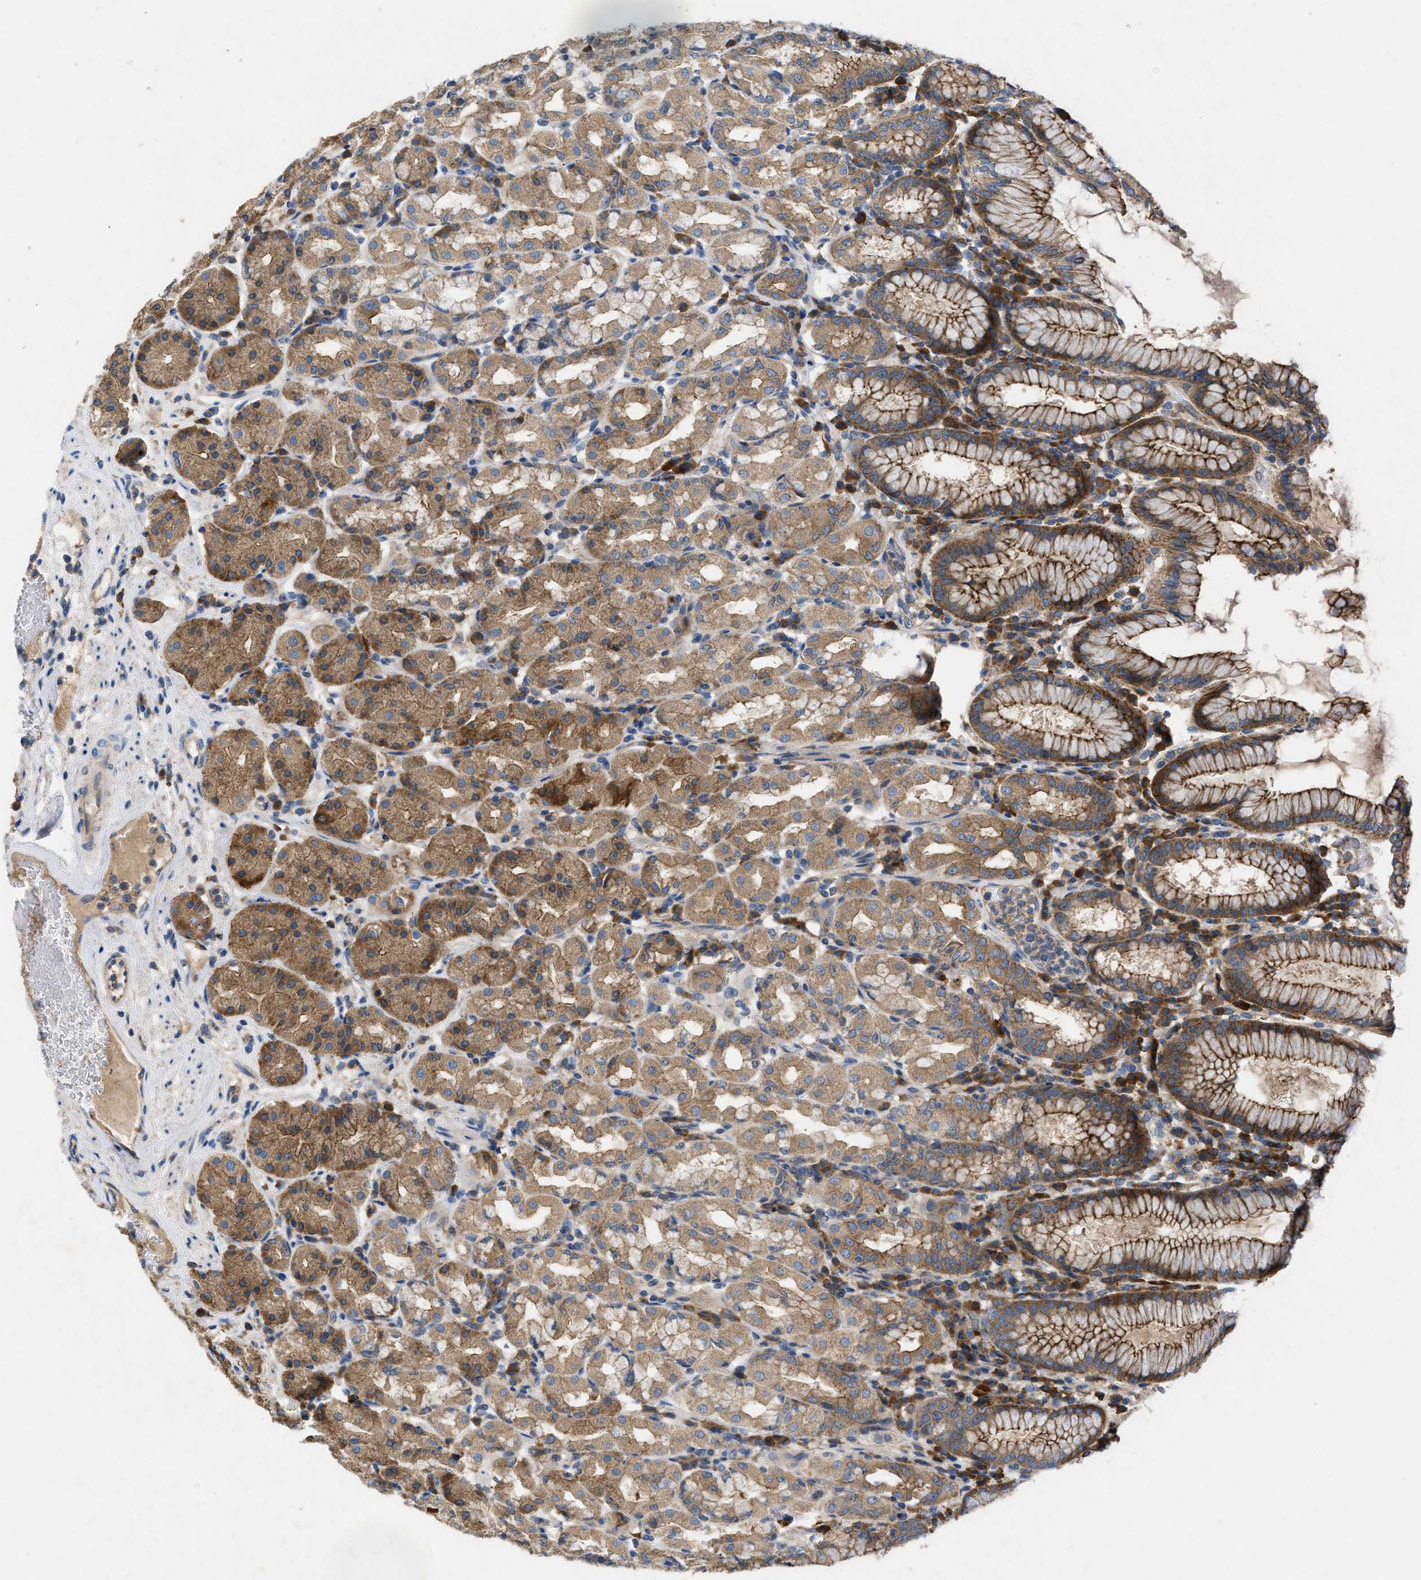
{"staining": {"intensity": "moderate", "quantity": ">75%", "location": "cytoplasmic/membranous"}, "tissue": "stomach", "cell_type": "Glandular cells", "image_type": "normal", "snomed": [{"axis": "morphology", "description": "Normal tissue, NOS"}, {"axis": "topography", "description": "Stomach"}, {"axis": "topography", "description": "Stomach, lower"}], "caption": "Protein expression analysis of unremarkable stomach shows moderate cytoplasmic/membranous staining in about >75% of glandular cells. (IHC, brightfield microscopy, high magnification).", "gene": "TMEM131", "patient": {"sex": "female", "age": 56}}